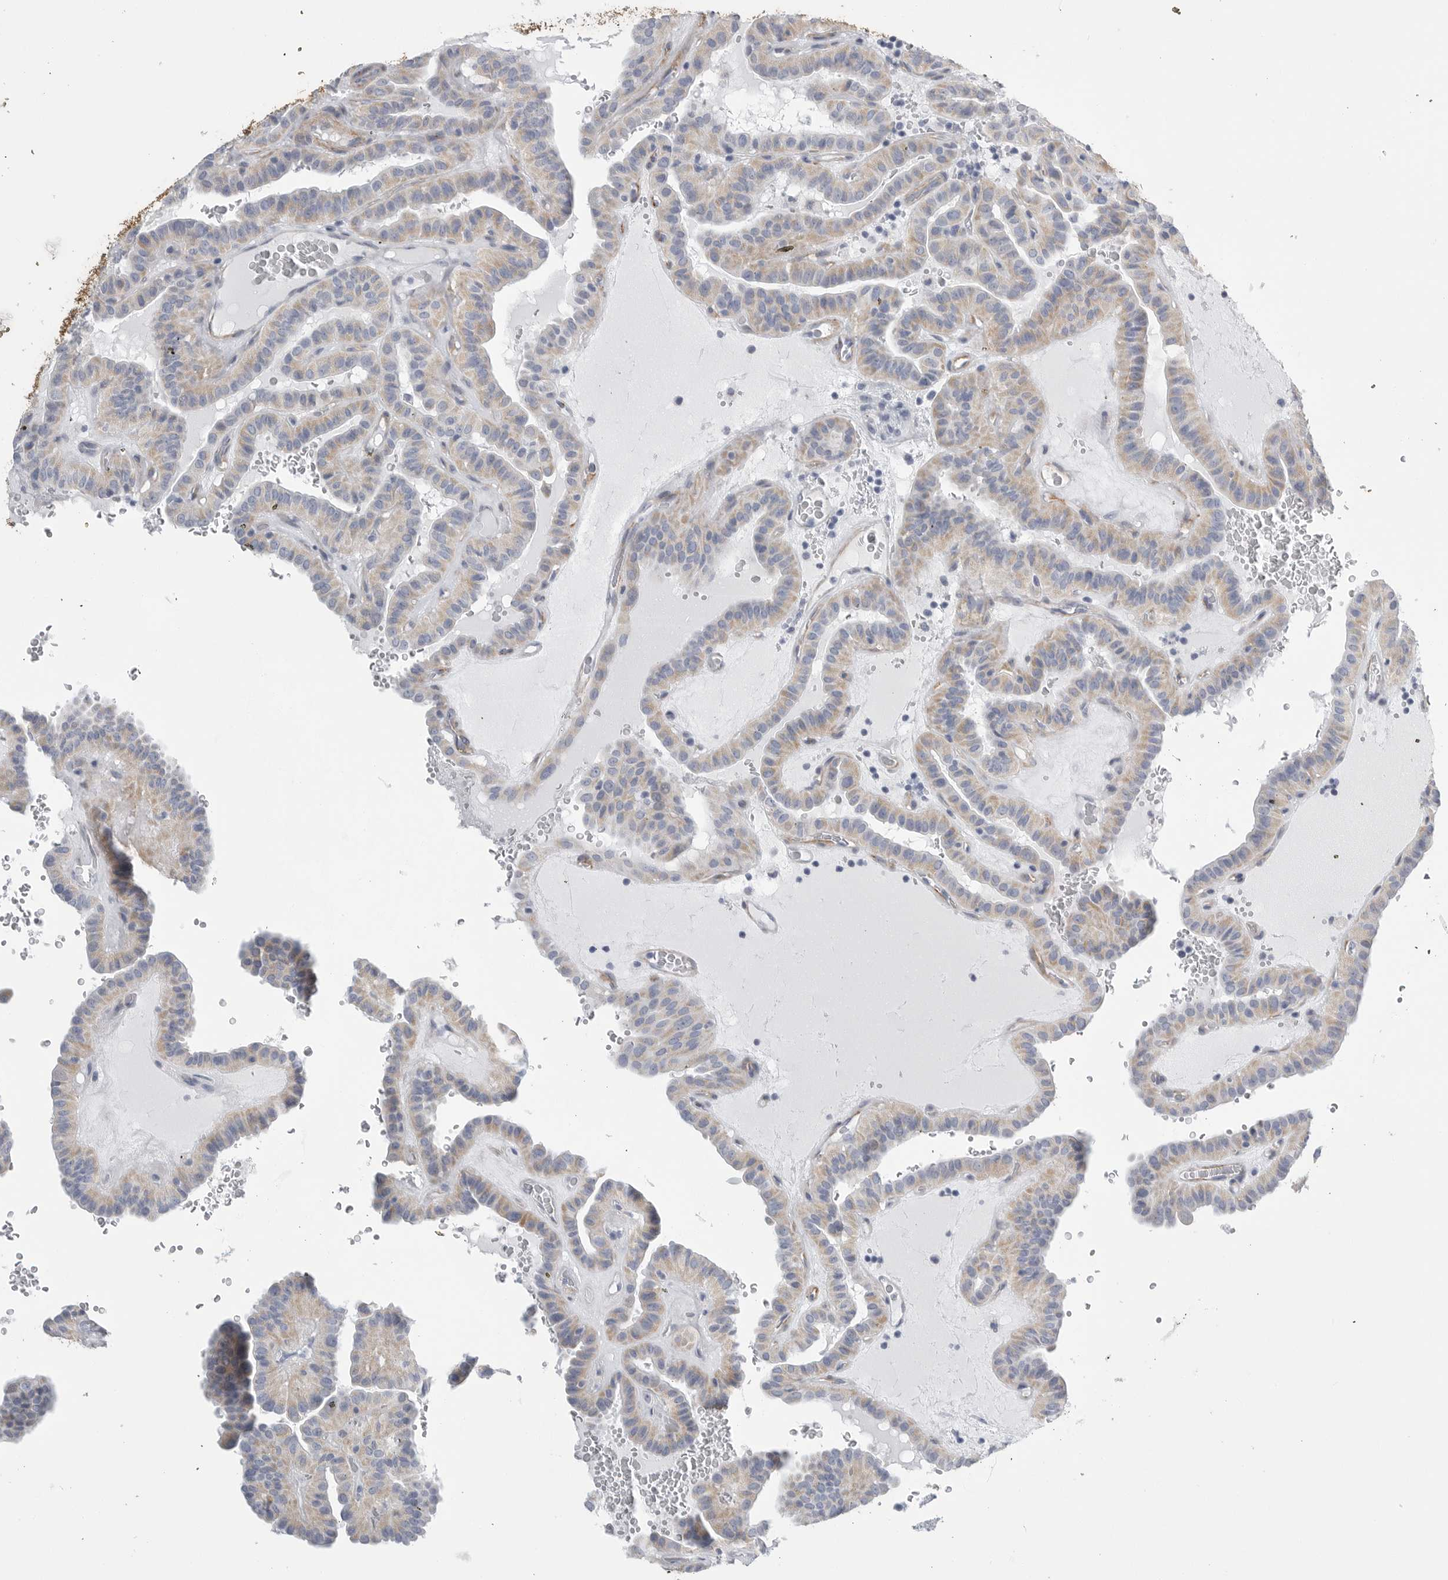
{"staining": {"intensity": "weak", "quantity": ">75%", "location": "cytoplasmic/membranous"}, "tissue": "thyroid cancer", "cell_type": "Tumor cells", "image_type": "cancer", "snomed": [{"axis": "morphology", "description": "Papillary adenocarcinoma, NOS"}, {"axis": "topography", "description": "Thyroid gland"}], "caption": "A brown stain labels weak cytoplasmic/membranous positivity of a protein in thyroid papillary adenocarcinoma tumor cells.", "gene": "TNR", "patient": {"sex": "male", "age": 77}}